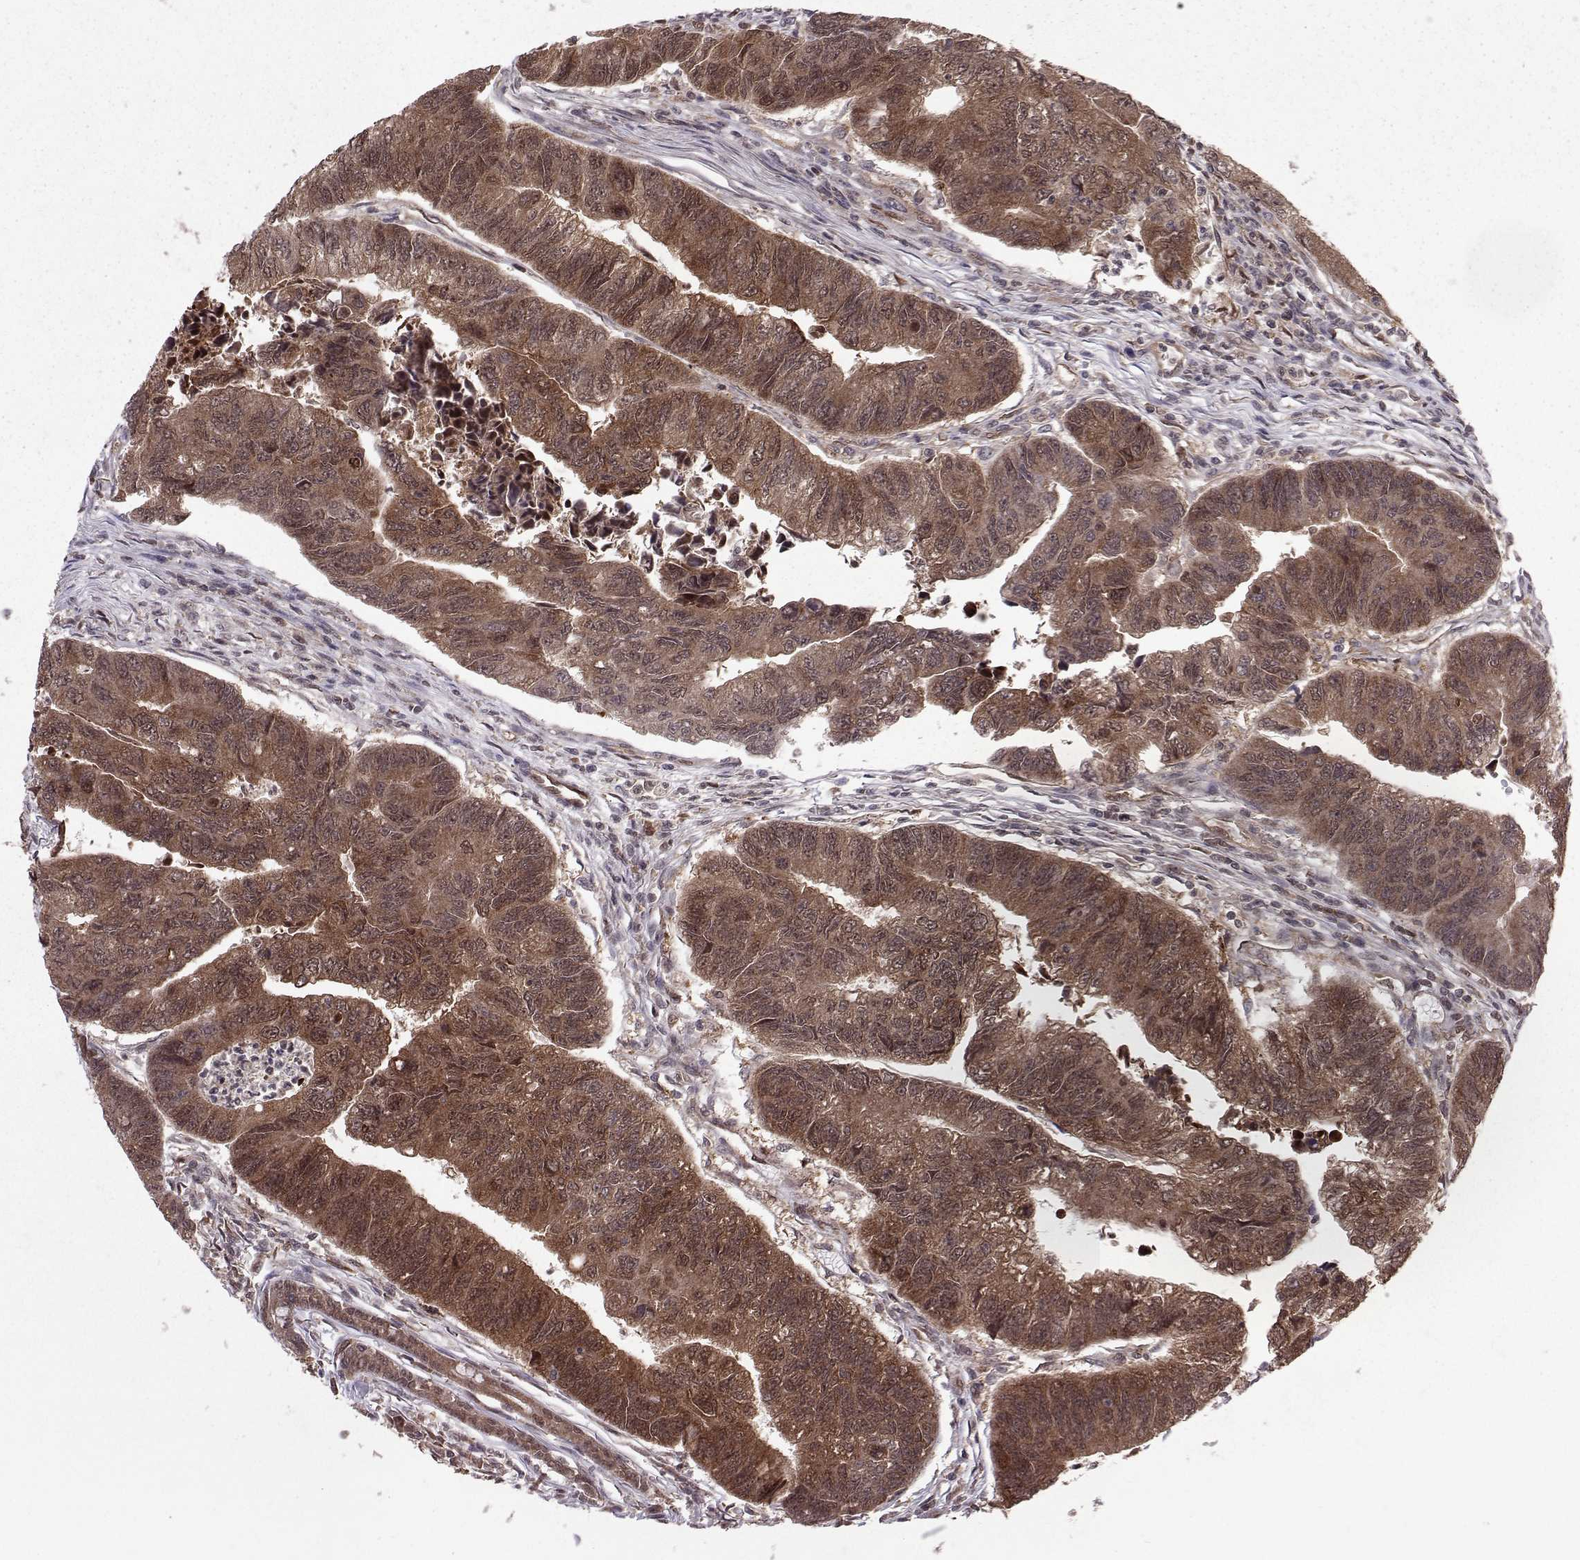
{"staining": {"intensity": "strong", "quantity": "25%-75%", "location": "cytoplasmic/membranous"}, "tissue": "colorectal cancer", "cell_type": "Tumor cells", "image_type": "cancer", "snomed": [{"axis": "morphology", "description": "Adenocarcinoma, NOS"}, {"axis": "topography", "description": "Colon"}], "caption": "A high amount of strong cytoplasmic/membranous positivity is seen in approximately 25%-75% of tumor cells in colorectal adenocarcinoma tissue.", "gene": "PPP2R2A", "patient": {"sex": "female", "age": 65}}